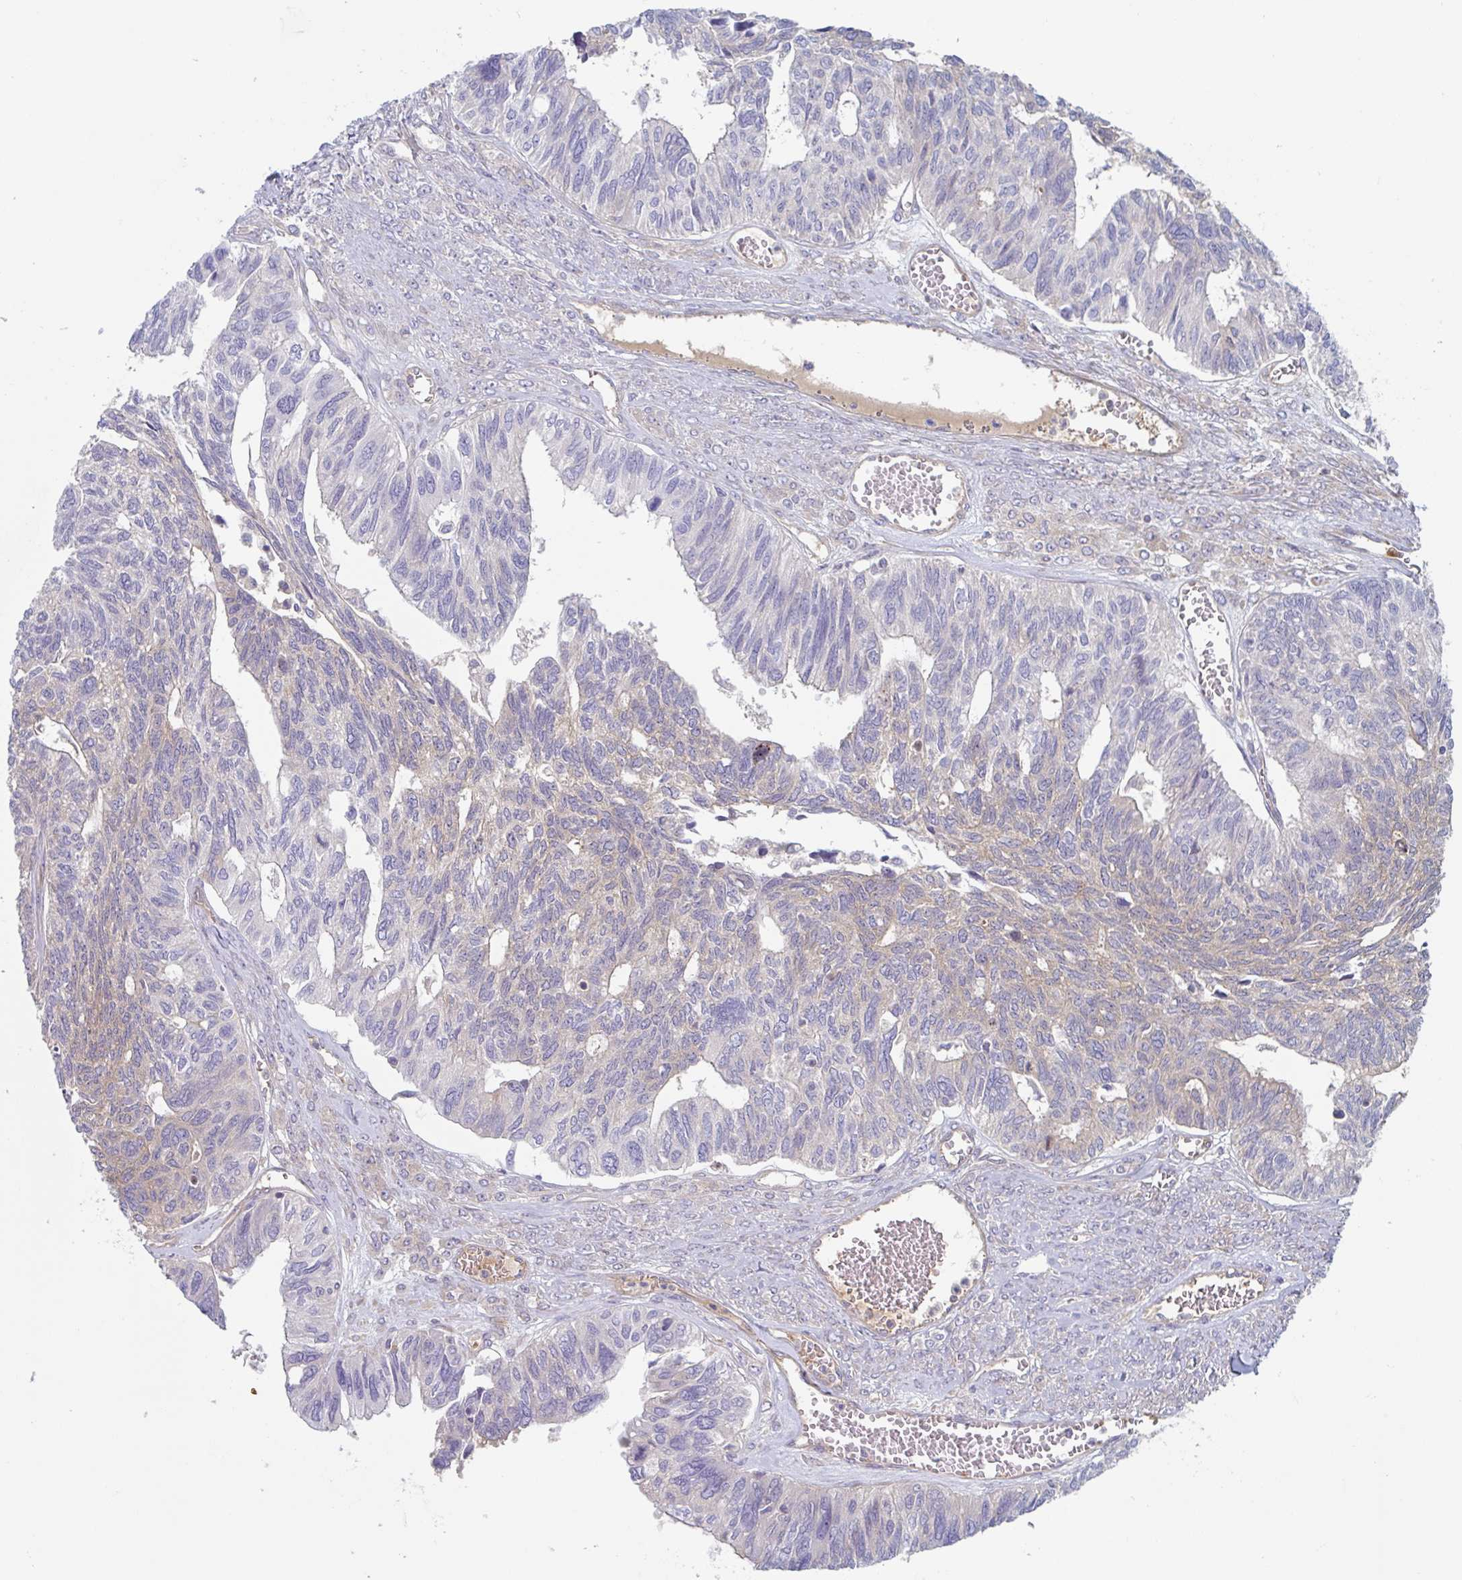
{"staining": {"intensity": "moderate", "quantity": "25%-75%", "location": "cytoplasmic/membranous"}, "tissue": "ovarian cancer", "cell_type": "Tumor cells", "image_type": "cancer", "snomed": [{"axis": "morphology", "description": "Cystadenocarcinoma, serous, NOS"}, {"axis": "topography", "description": "Ovary"}], "caption": "Protein expression analysis of human ovarian cancer reveals moderate cytoplasmic/membranous expression in approximately 25%-75% of tumor cells.", "gene": "AMPD2", "patient": {"sex": "female", "age": 79}}